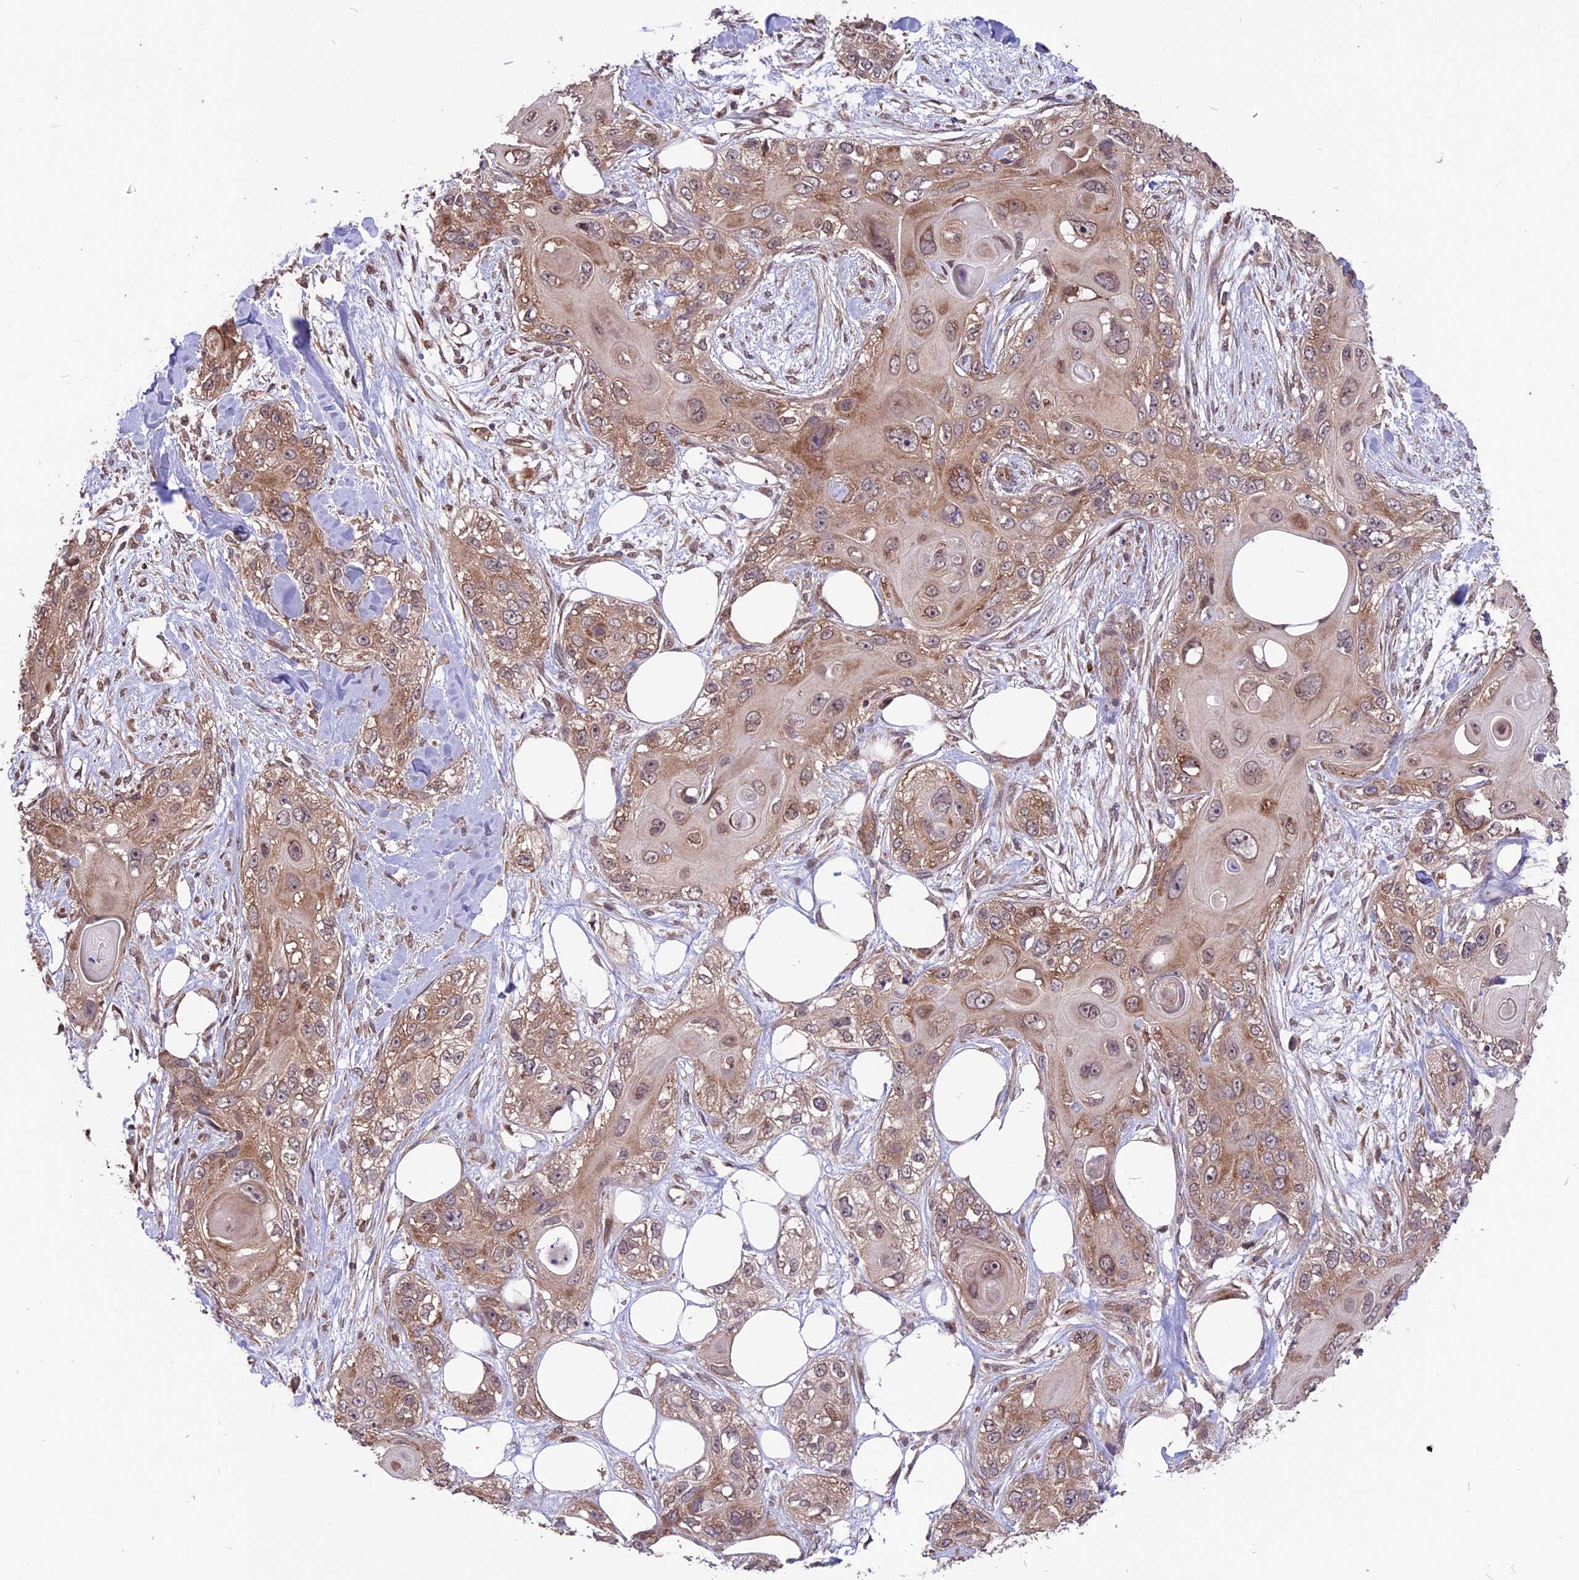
{"staining": {"intensity": "moderate", "quantity": "<25%", "location": "cytoplasmic/membranous,nuclear"}, "tissue": "skin cancer", "cell_type": "Tumor cells", "image_type": "cancer", "snomed": [{"axis": "morphology", "description": "Normal tissue, NOS"}, {"axis": "morphology", "description": "Squamous cell carcinoma, NOS"}, {"axis": "topography", "description": "Skin"}], "caption": "Immunohistochemical staining of squamous cell carcinoma (skin) exhibits low levels of moderate cytoplasmic/membranous and nuclear expression in about <25% of tumor cells.", "gene": "ZNF598", "patient": {"sex": "male", "age": 72}}